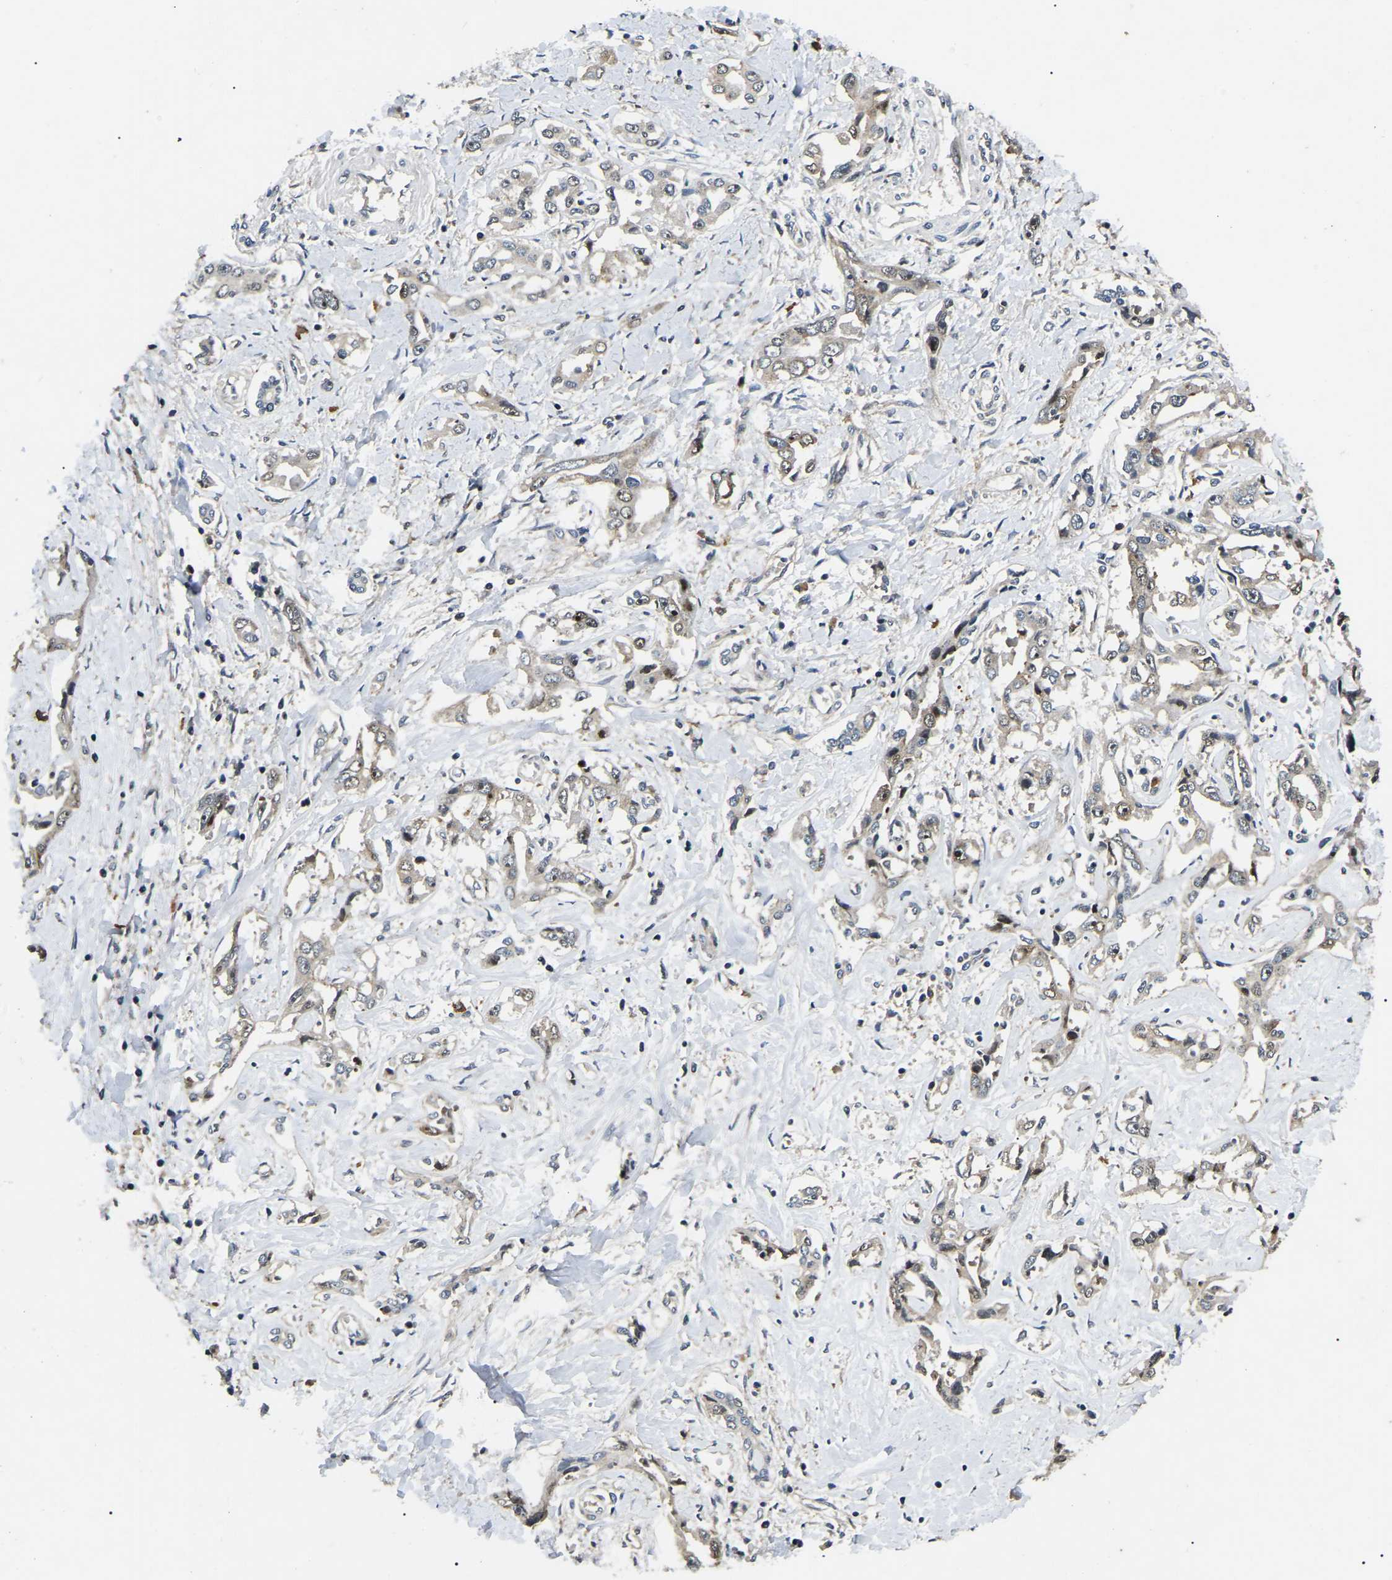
{"staining": {"intensity": "weak", "quantity": "25%-75%", "location": "cytoplasmic/membranous"}, "tissue": "liver cancer", "cell_type": "Tumor cells", "image_type": "cancer", "snomed": [{"axis": "morphology", "description": "Cholangiocarcinoma"}, {"axis": "topography", "description": "Liver"}], "caption": "Human liver cholangiocarcinoma stained with a brown dye demonstrates weak cytoplasmic/membranous positive positivity in approximately 25%-75% of tumor cells.", "gene": "RBM28", "patient": {"sex": "male", "age": 59}}